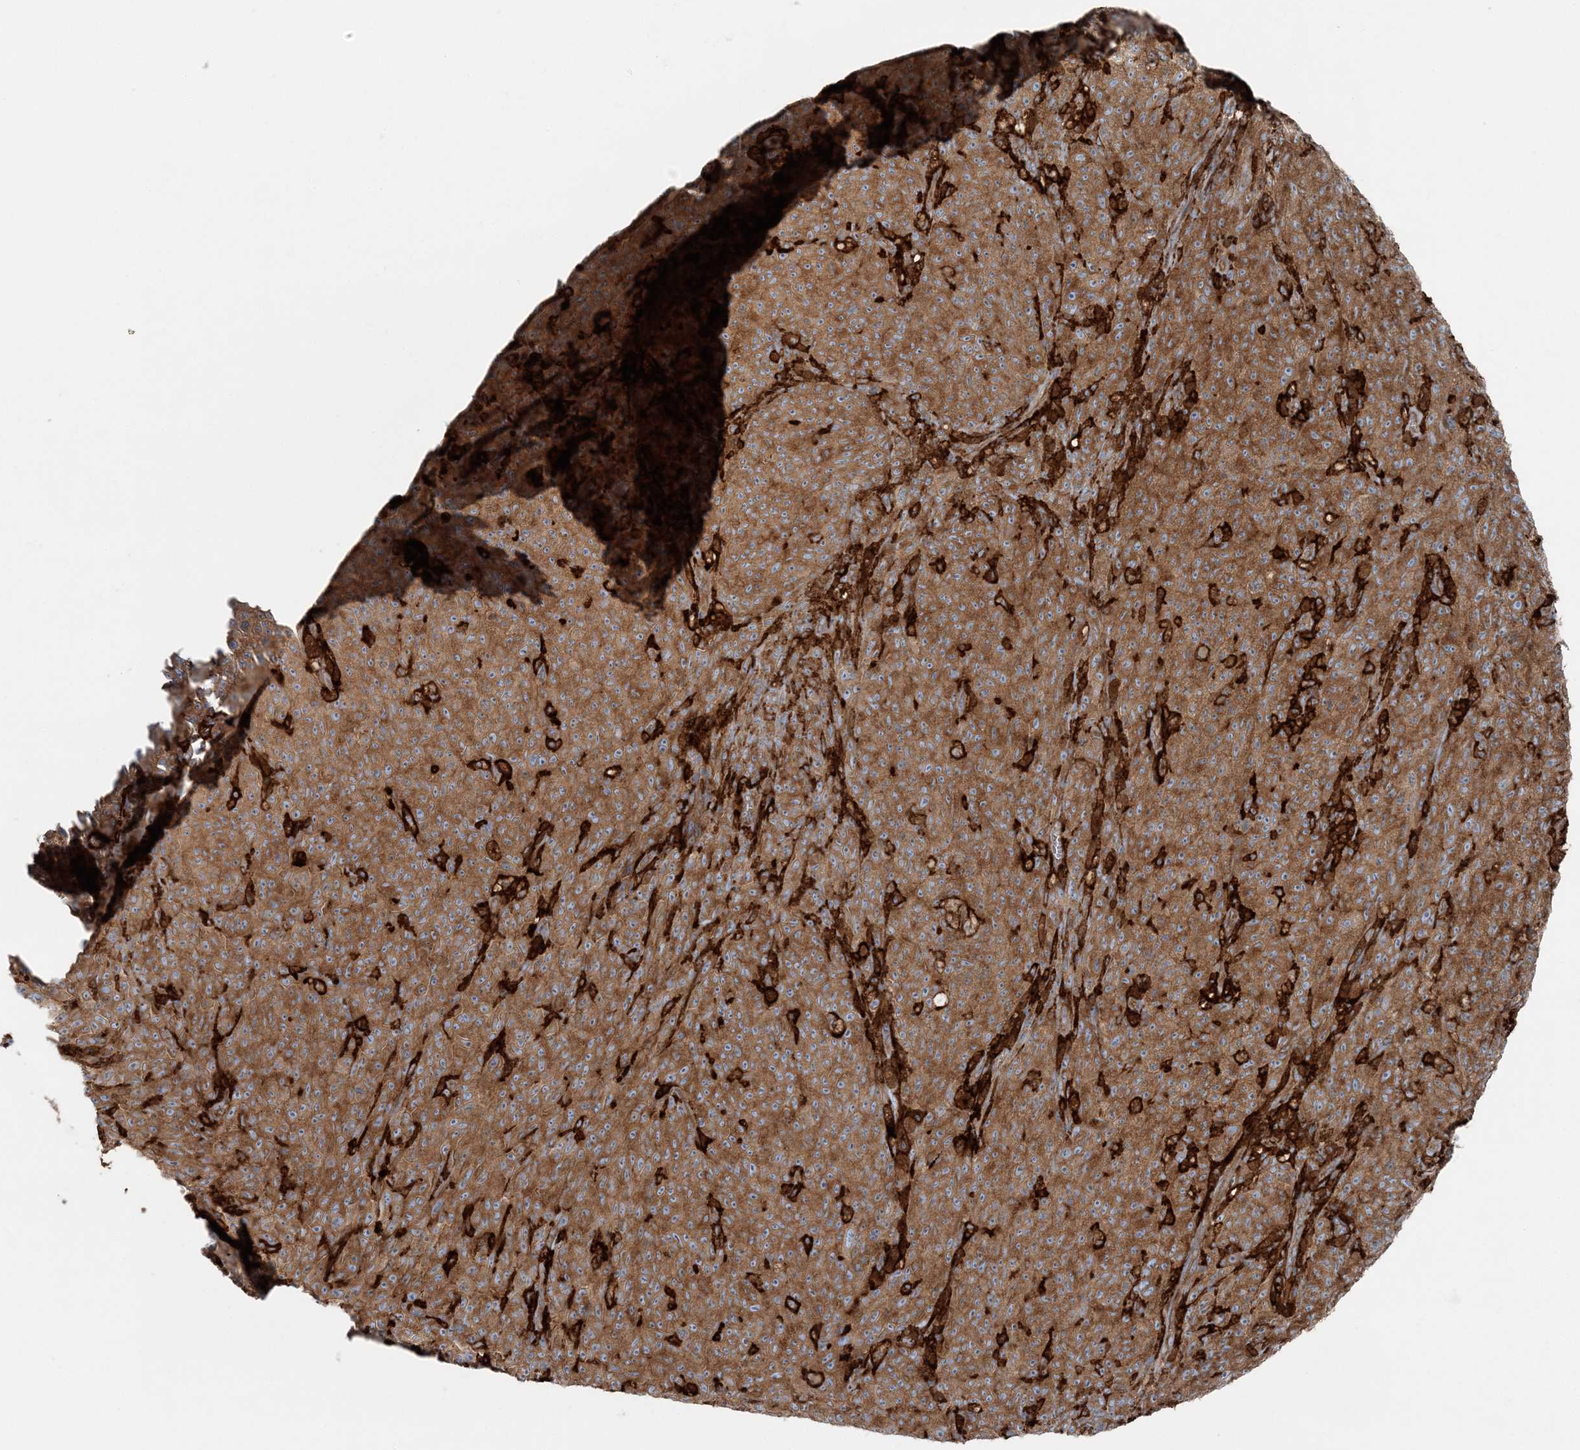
{"staining": {"intensity": "strong", "quantity": ">75%", "location": "cytoplasmic/membranous"}, "tissue": "melanoma", "cell_type": "Tumor cells", "image_type": "cancer", "snomed": [{"axis": "morphology", "description": "Malignant melanoma, NOS"}, {"axis": "topography", "description": "Skin"}], "caption": "Human melanoma stained for a protein (brown) displays strong cytoplasmic/membranous positive staining in about >75% of tumor cells.", "gene": "SNX2", "patient": {"sex": "female", "age": 82}}